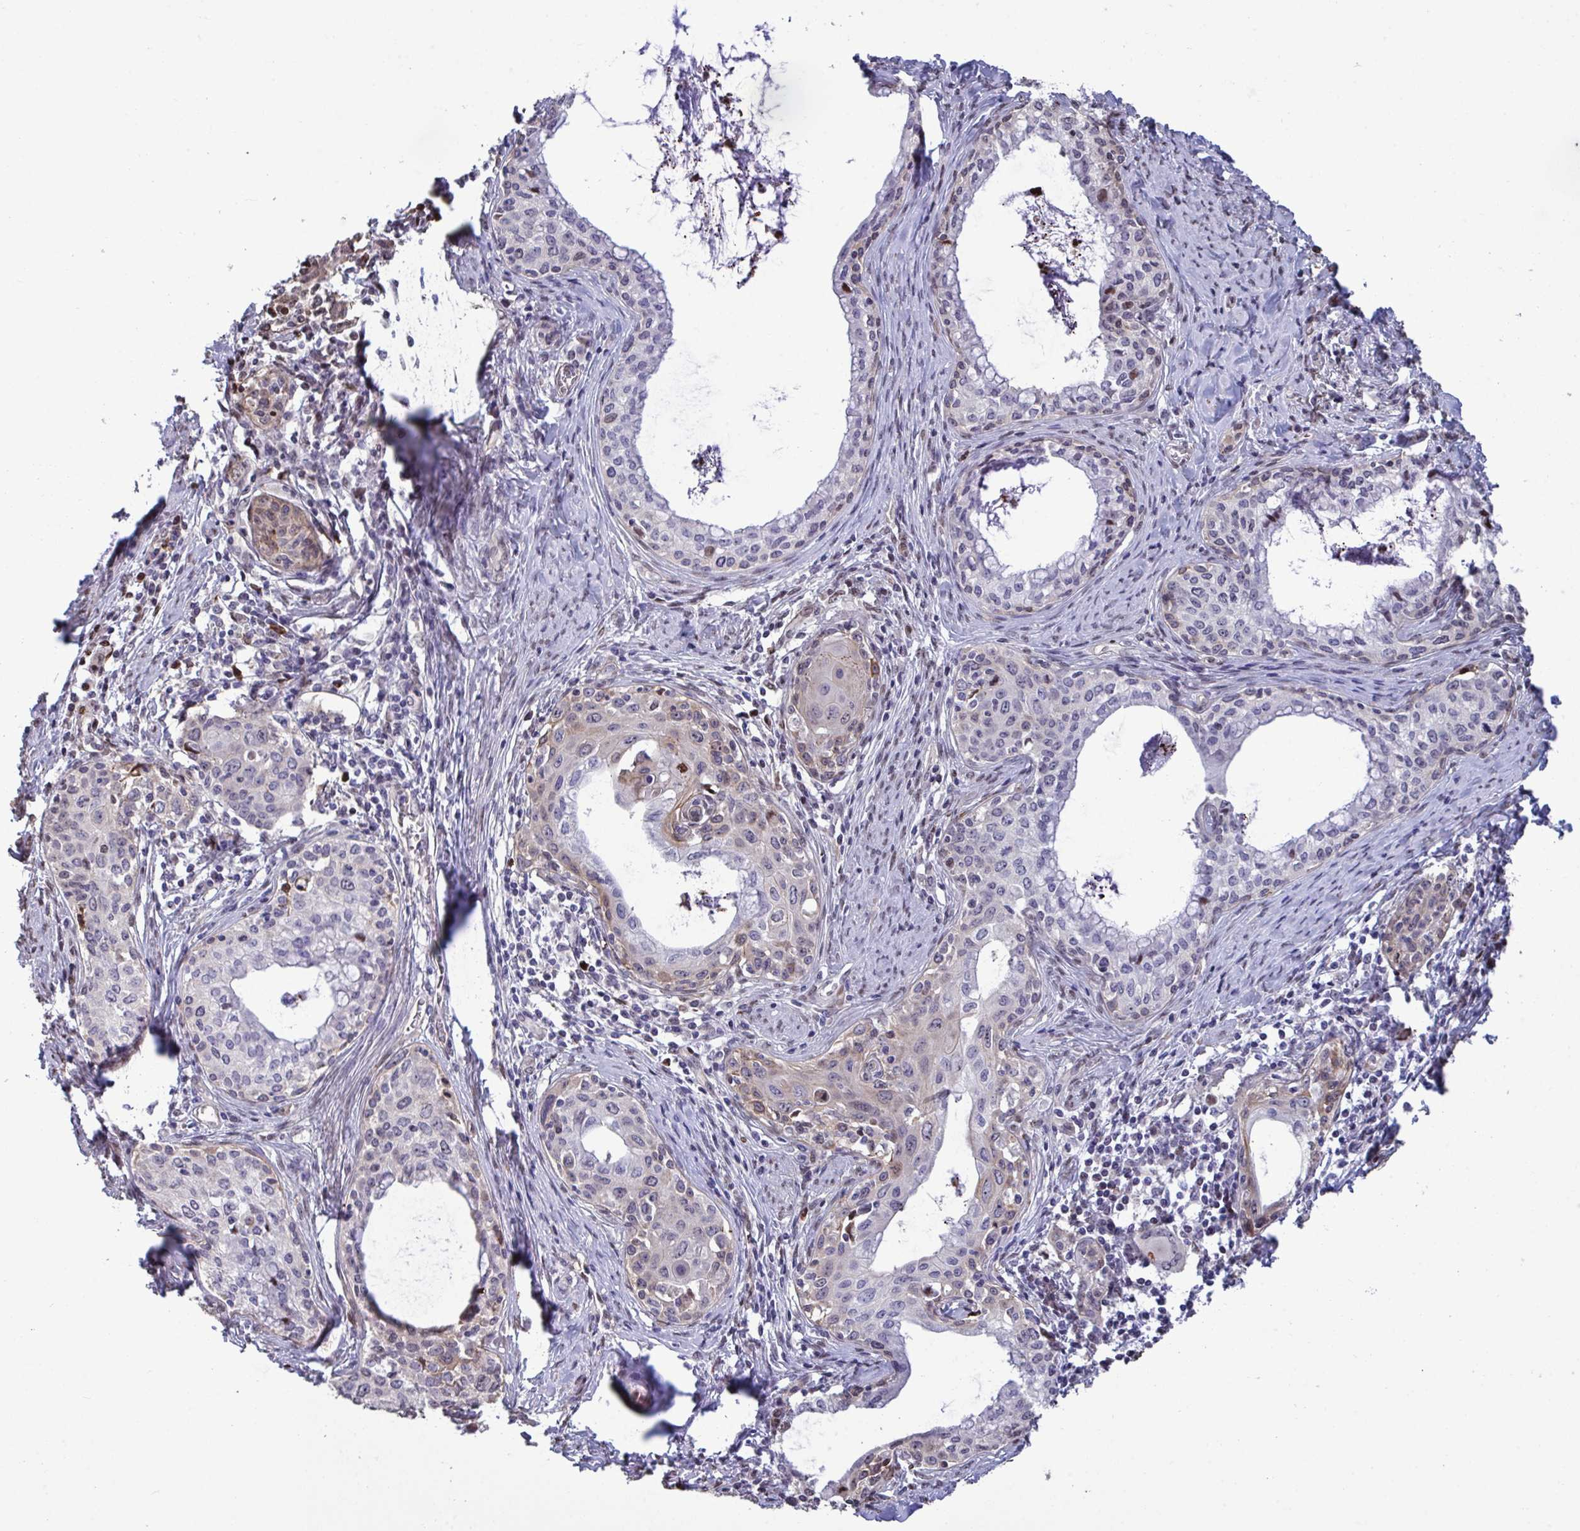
{"staining": {"intensity": "moderate", "quantity": "<25%", "location": "cytoplasmic/membranous"}, "tissue": "cervical cancer", "cell_type": "Tumor cells", "image_type": "cancer", "snomed": [{"axis": "morphology", "description": "Squamous cell carcinoma, NOS"}, {"axis": "morphology", "description": "Adenocarcinoma, NOS"}, {"axis": "topography", "description": "Cervix"}], "caption": "Tumor cells reveal moderate cytoplasmic/membranous positivity in approximately <25% of cells in adenocarcinoma (cervical).", "gene": "PELI2", "patient": {"sex": "female", "age": 52}}